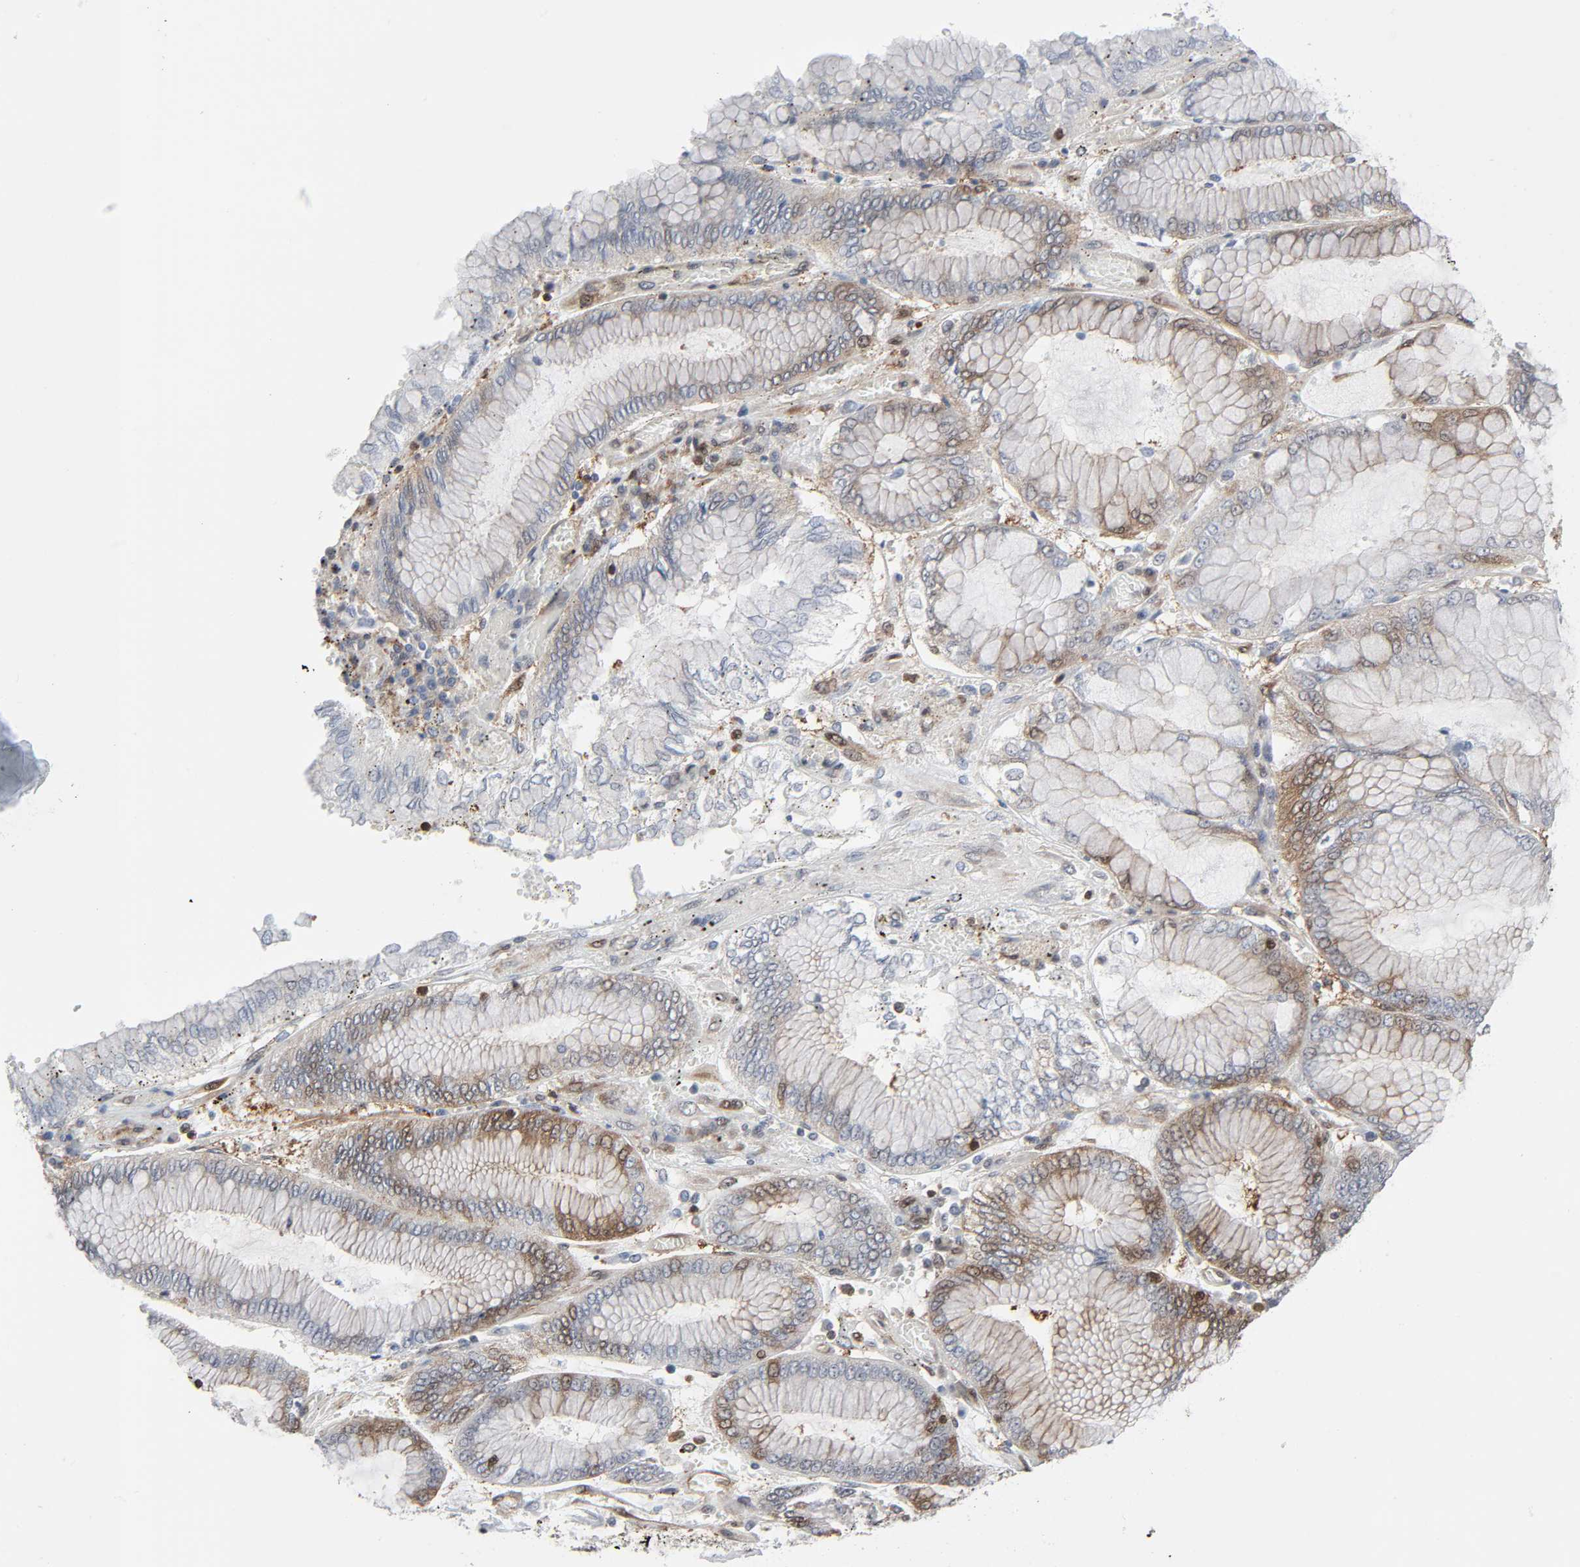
{"staining": {"intensity": "moderate", "quantity": "25%-75%", "location": "nuclear"}, "tissue": "stomach cancer", "cell_type": "Tumor cells", "image_type": "cancer", "snomed": [{"axis": "morphology", "description": "Normal tissue, NOS"}, {"axis": "morphology", "description": "Adenocarcinoma, NOS"}, {"axis": "topography", "description": "Stomach, upper"}, {"axis": "topography", "description": "Stomach"}], "caption": "Immunohistochemistry (IHC) histopathology image of human adenocarcinoma (stomach) stained for a protein (brown), which reveals medium levels of moderate nuclear expression in approximately 25%-75% of tumor cells.", "gene": "GSK3A", "patient": {"sex": "male", "age": 76}}